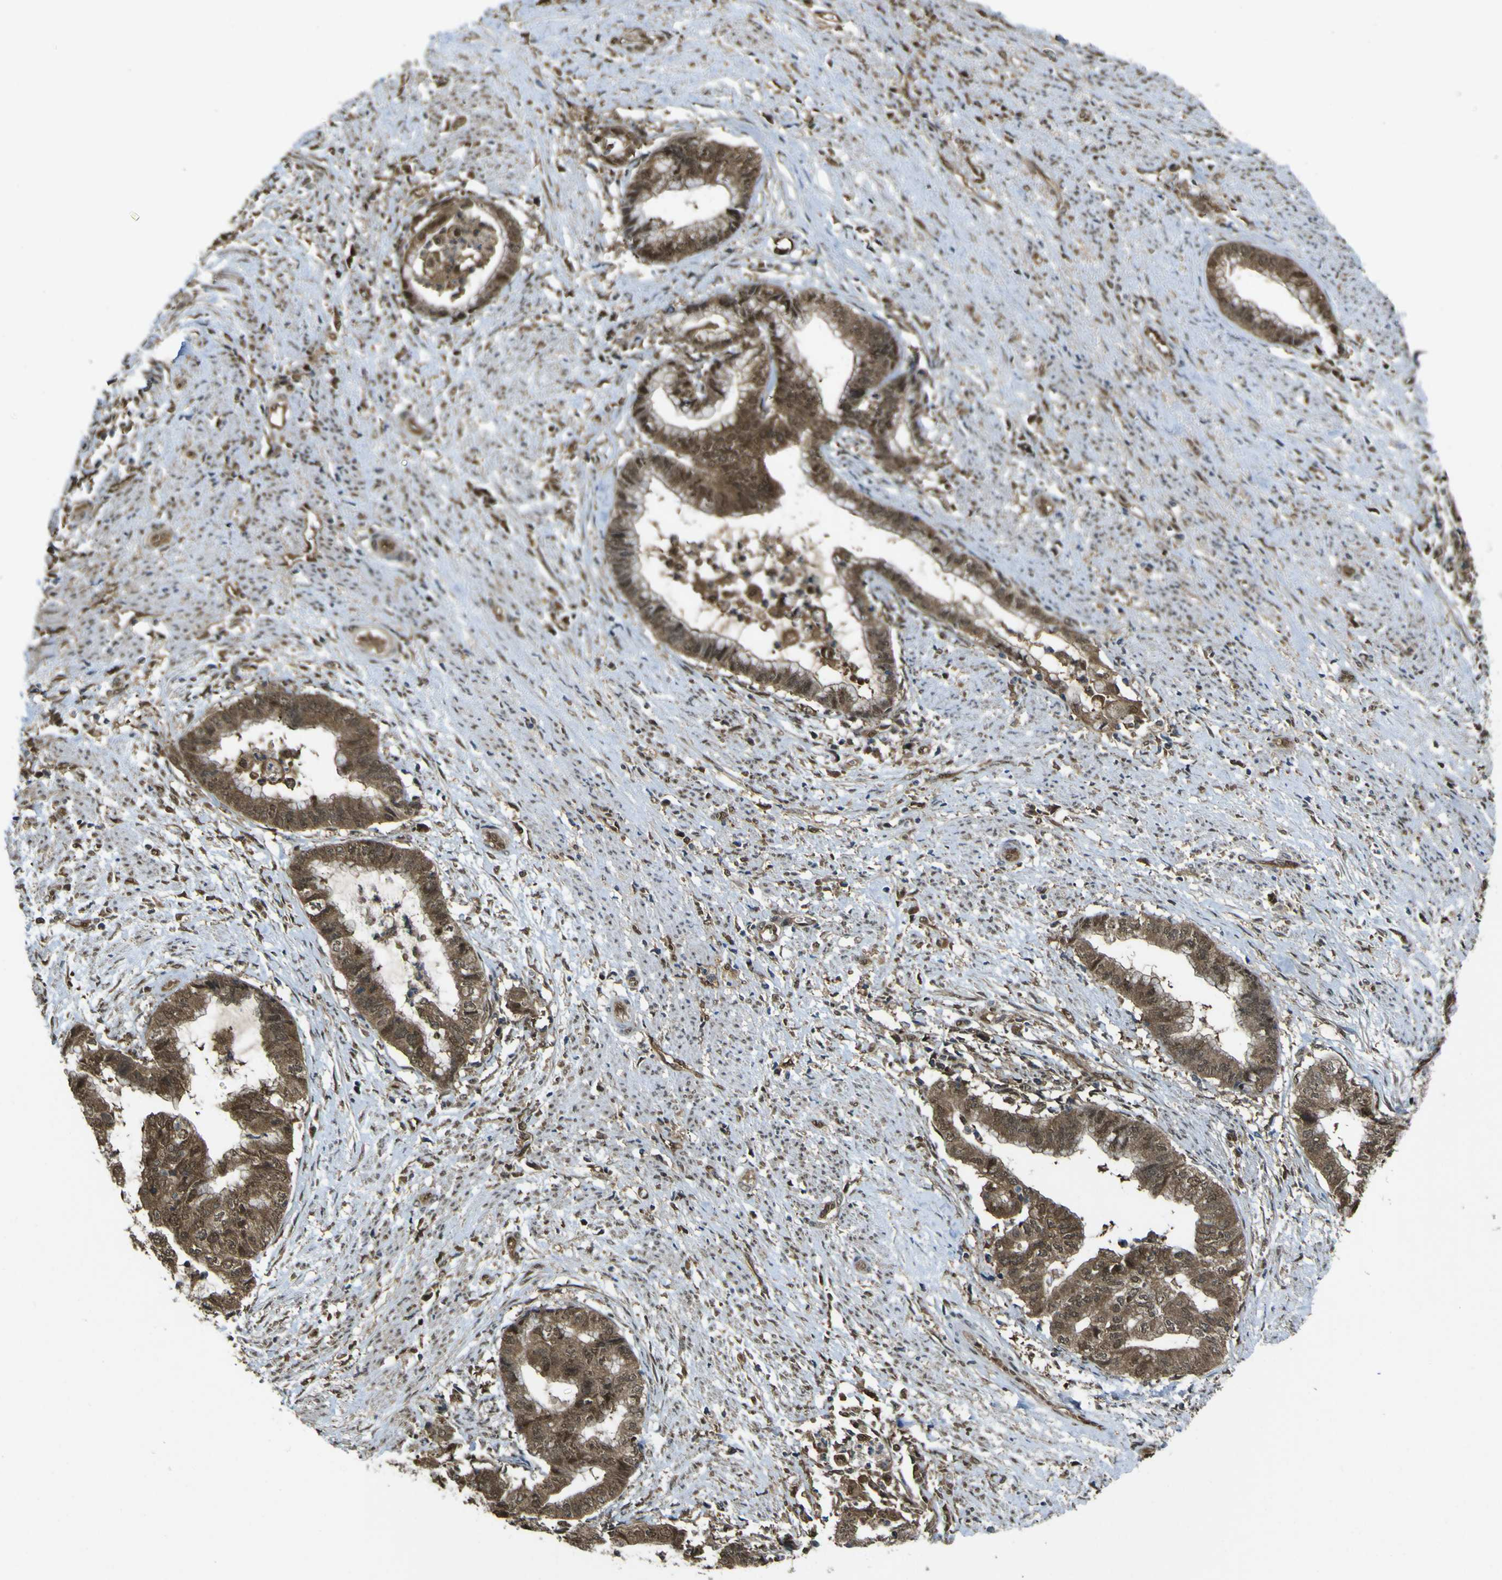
{"staining": {"intensity": "moderate", "quantity": ">75%", "location": "cytoplasmic/membranous,nuclear"}, "tissue": "endometrial cancer", "cell_type": "Tumor cells", "image_type": "cancer", "snomed": [{"axis": "morphology", "description": "Necrosis, NOS"}, {"axis": "morphology", "description": "Adenocarcinoma, NOS"}, {"axis": "topography", "description": "Endometrium"}], "caption": "Protein staining of endometrial adenocarcinoma tissue shows moderate cytoplasmic/membranous and nuclear staining in about >75% of tumor cells.", "gene": "YWHAG", "patient": {"sex": "female", "age": 79}}